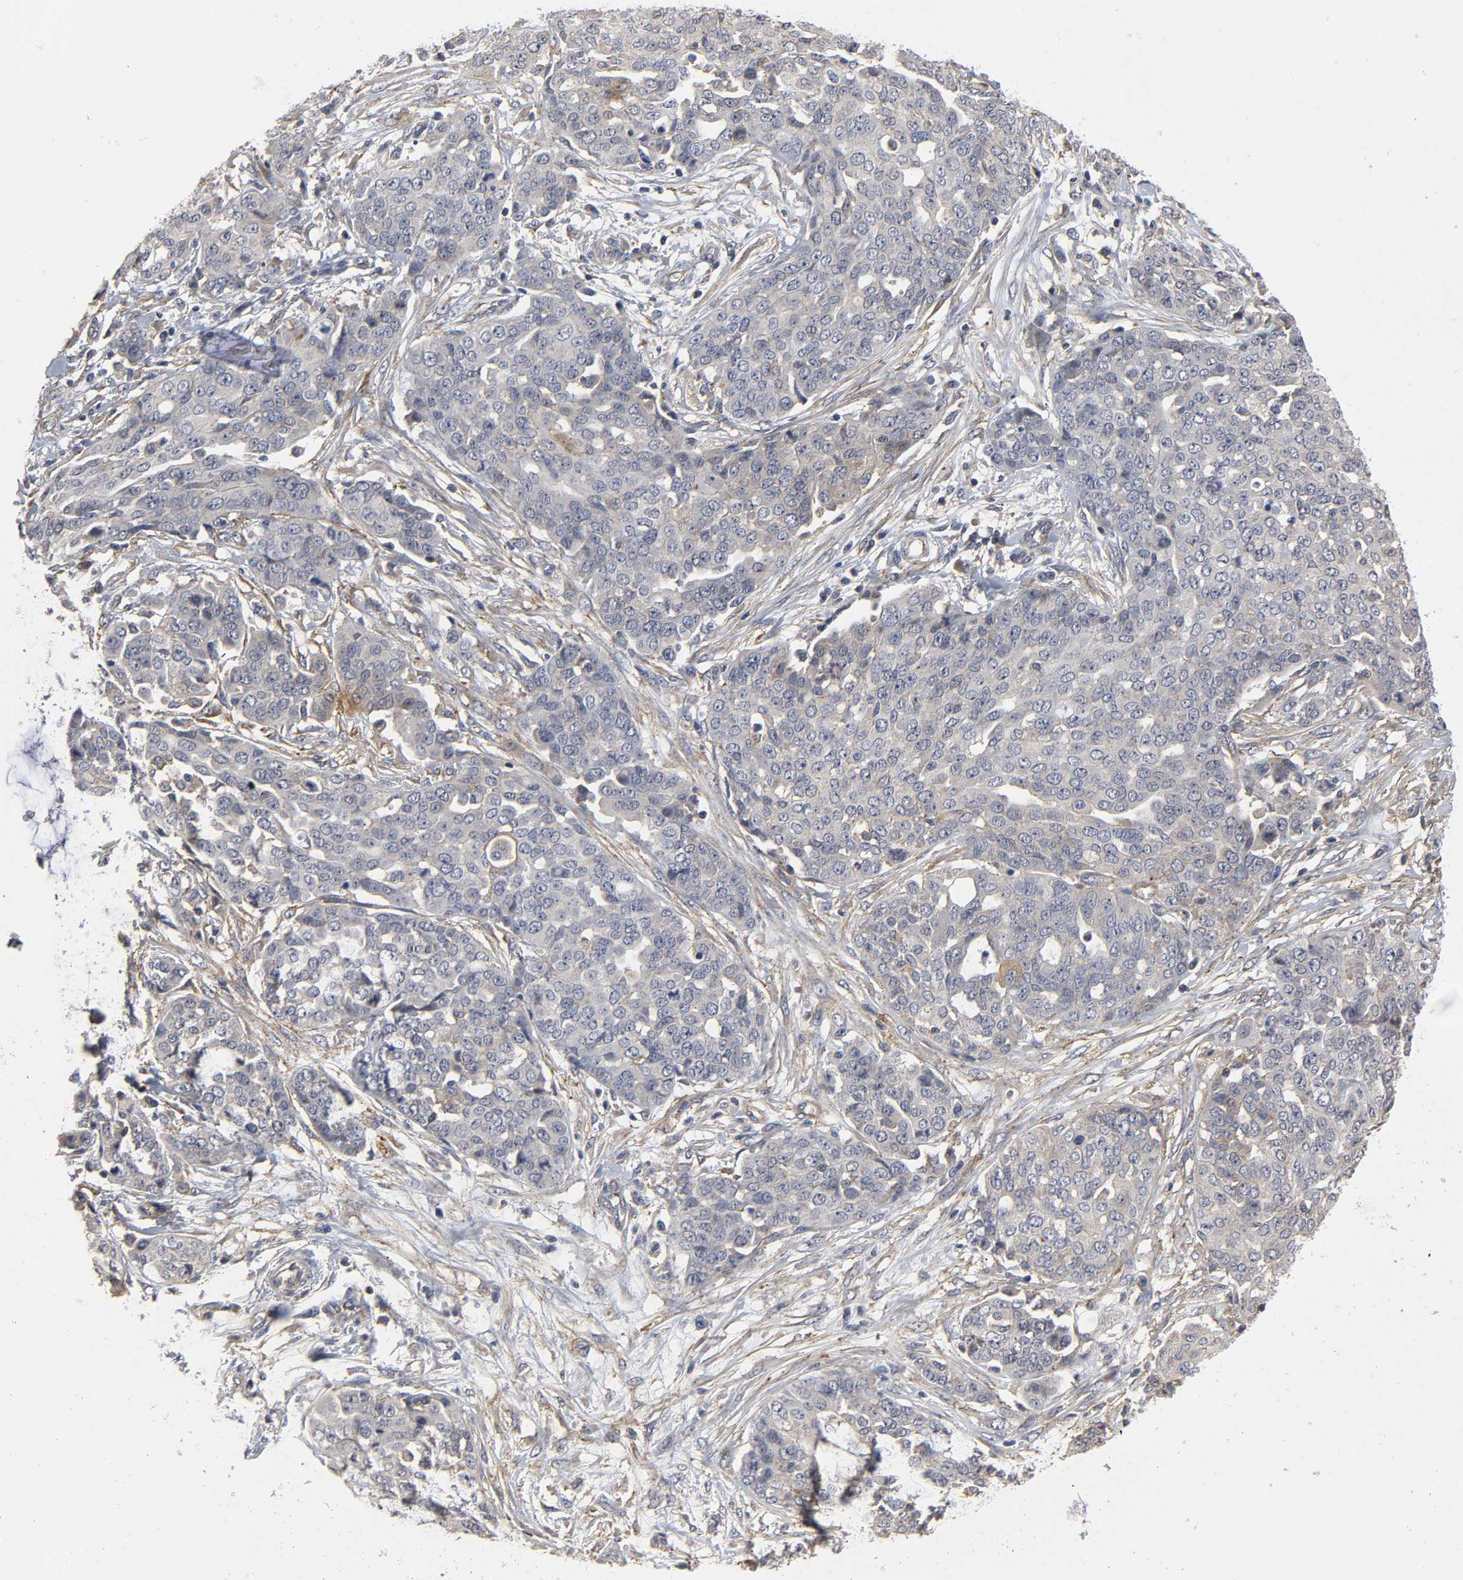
{"staining": {"intensity": "moderate", "quantity": "<25%", "location": "cytoplasmic/membranous"}, "tissue": "ovarian cancer", "cell_type": "Tumor cells", "image_type": "cancer", "snomed": [{"axis": "morphology", "description": "Cystadenocarcinoma, serous, NOS"}, {"axis": "topography", "description": "Soft tissue"}, {"axis": "topography", "description": "Ovary"}], "caption": "Human ovarian serous cystadenocarcinoma stained for a protein (brown) displays moderate cytoplasmic/membranous positive staining in about <25% of tumor cells.", "gene": "SH3GLB1", "patient": {"sex": "female", "age": 57}}